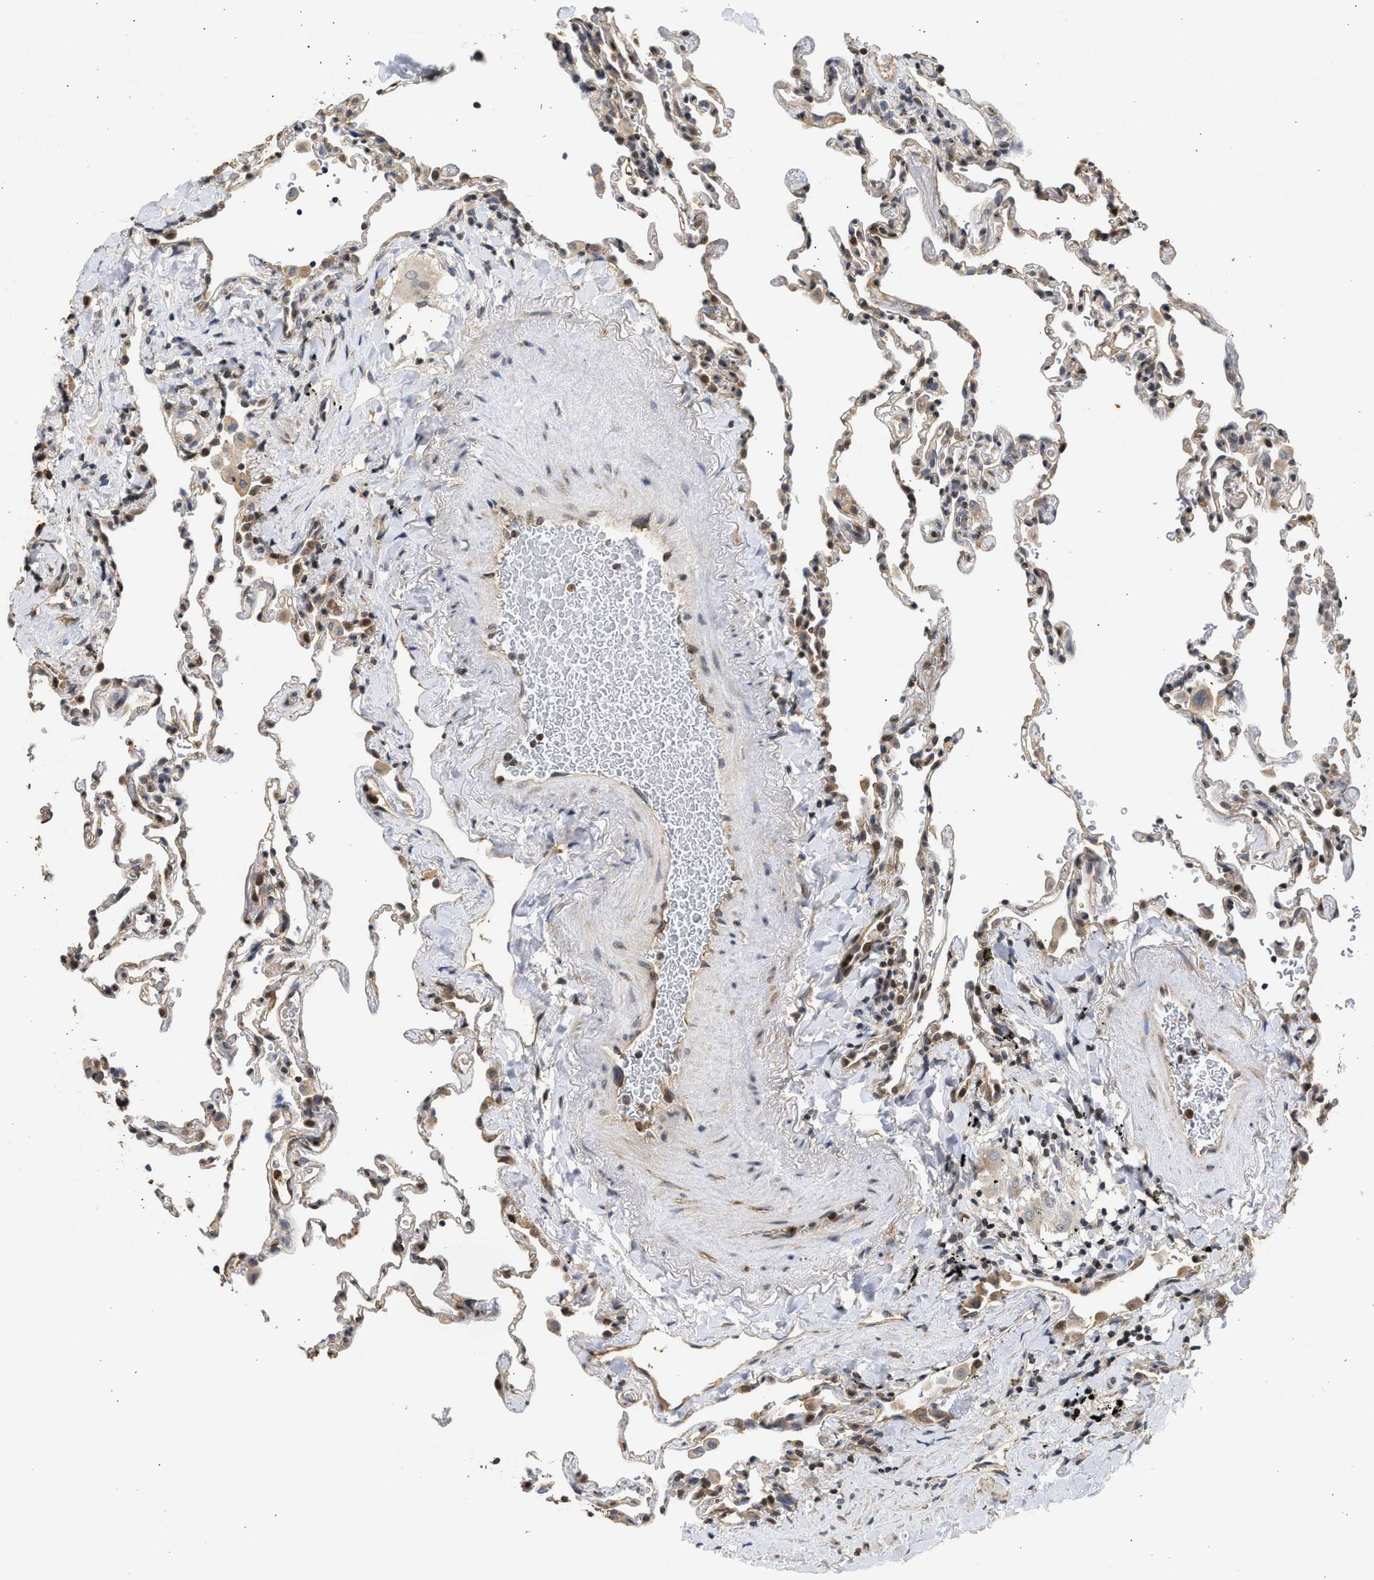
{"staining": {"intensity": "weak", "quantity": "25%-75%", "location": "cytoplasmic/membranous"}, "tissue": "lung", "cell_type": "Alveolar cells", "image_type": "normal", "snomed": [{"axis": "morphology", "description": "Normal tissue, NOS"}, {"axis": "topography", "description": "Lung"}], "caption": "This micrograph reveals immunohistochemistry staining of unremarkable lung, with low weak cytoplasmic/membranous positivity in approximately 25%-75% of alveolar cells.", "gene": "ENSG00000142539", "patient": {"sex": "male", "age": 59}}